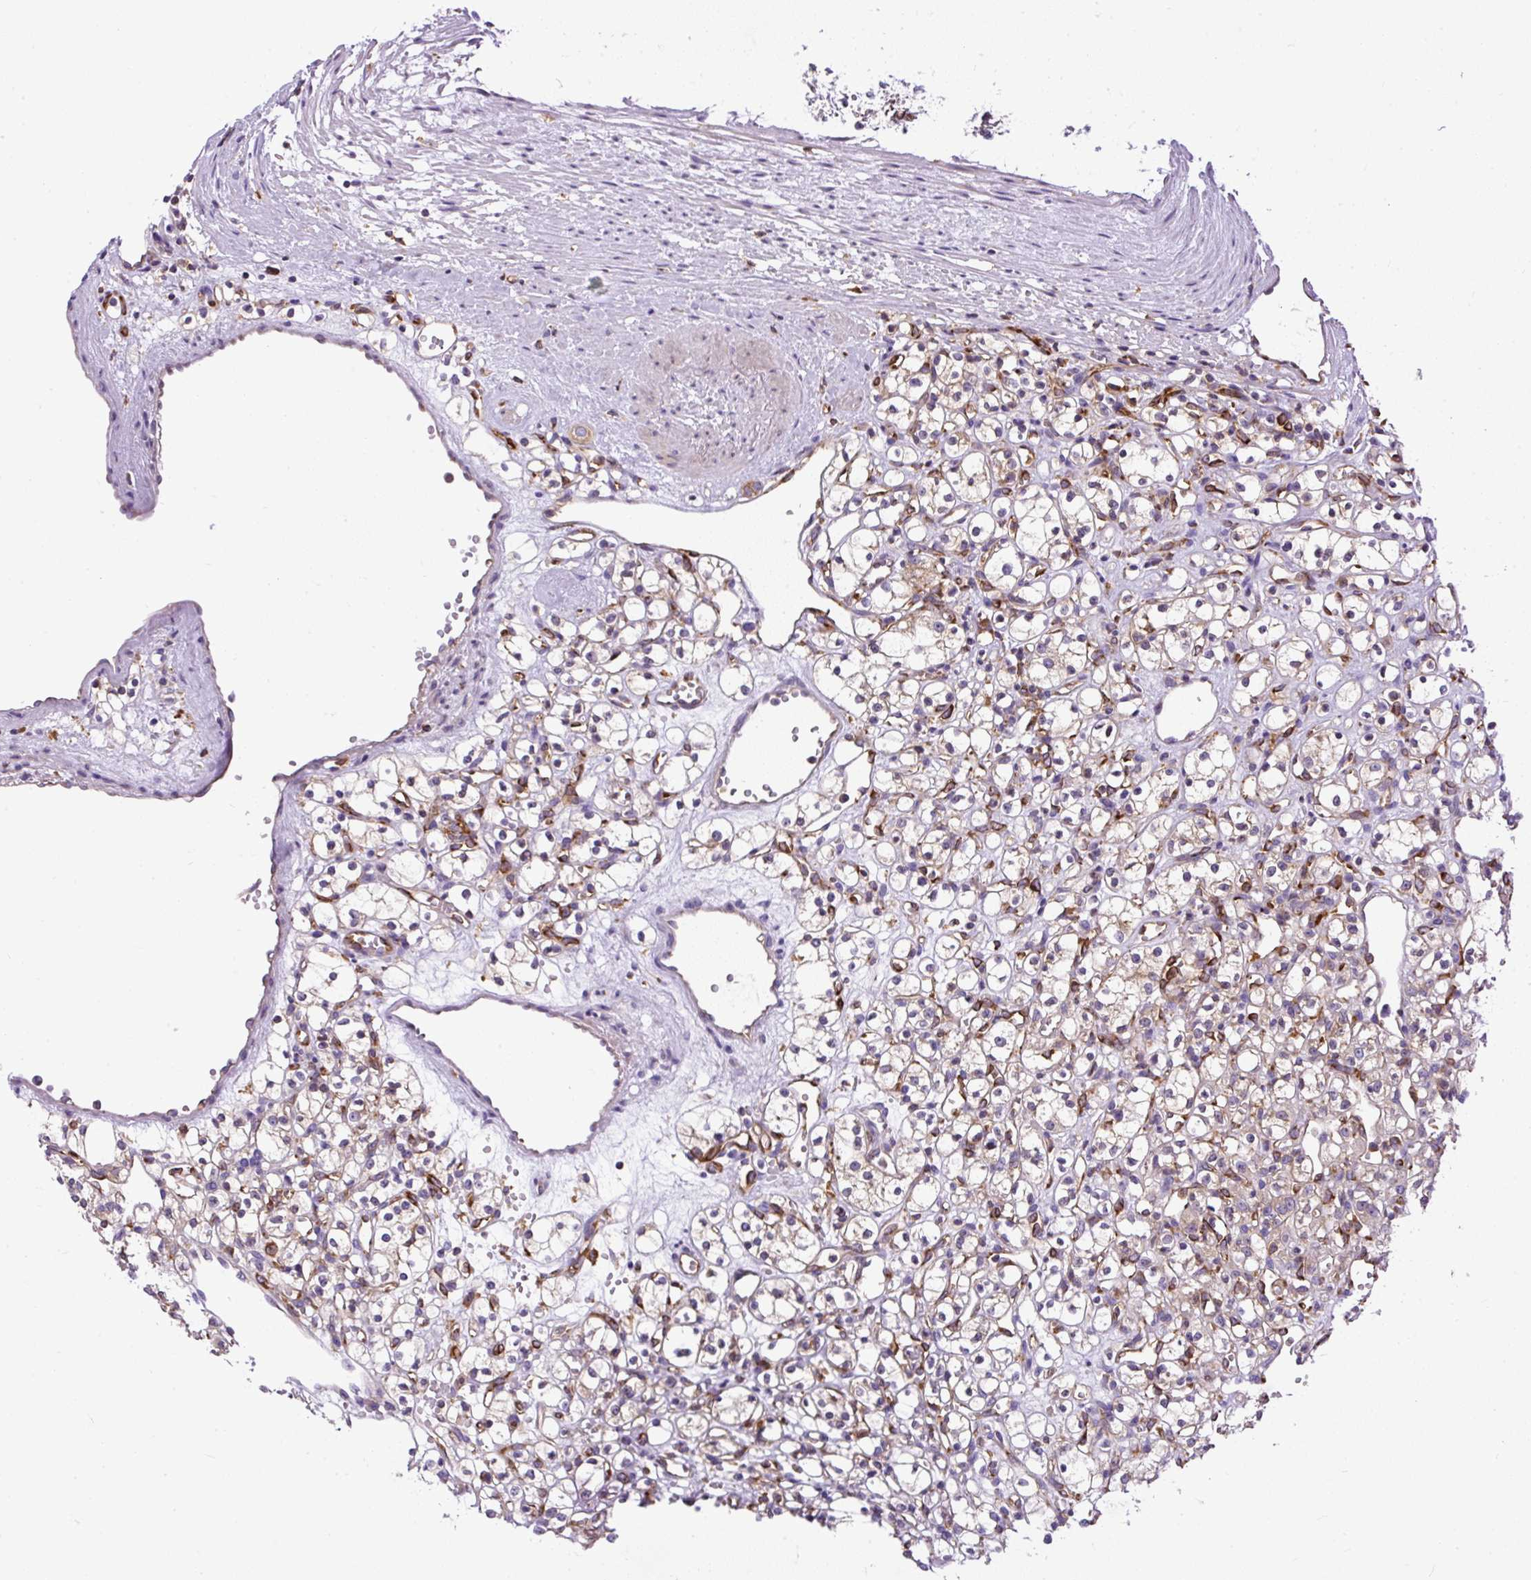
{"staining": {"intensity": "weak", "quantity": "25%-75%", "location": "cytoplasmic/membranous"}, "tissue": "renal cancer", "cell_type": "Tumor cells", "image_type": "cancer", "snomed": [{"axis": "morphology", "description": "Adenocarcinoma, NOS"}, {"axis": "topography", "description": "Kidney"}], "caption": "The histopathology image exhibits staining of renal cancer (adenocarcinoma), revealing weak cytoplasmic/membranous protein expression (brown color) within tumor cells. Immunohistochemistry (ihc) stains the protein in brown and the nuclei are stained blue.", "gene": "MAP1S", "patient": {"sex": "female", "age": 59}}